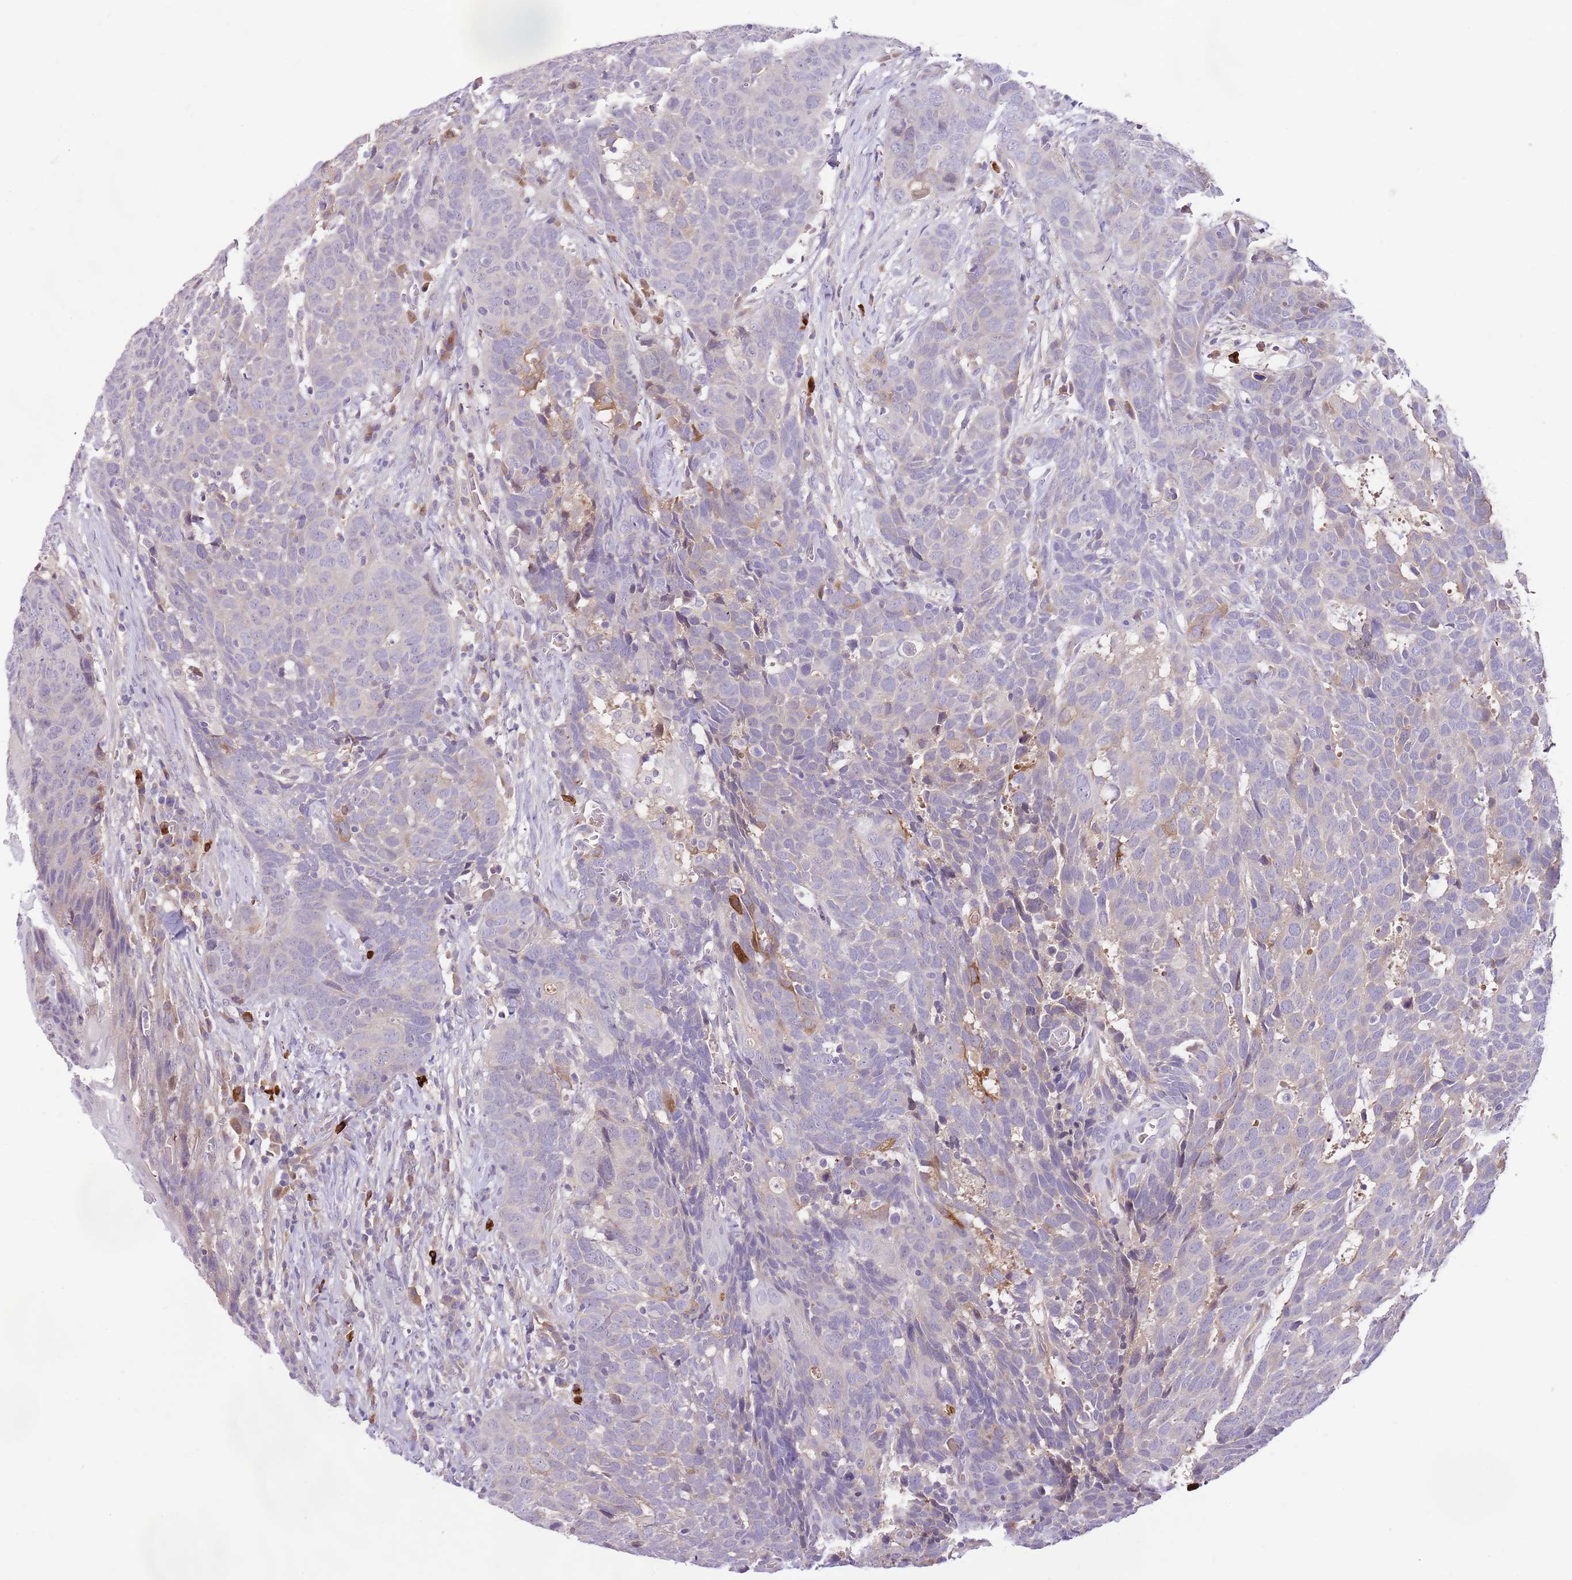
{"staining": {"intensity": "negative", "quantity": "none", "location": "none"}, "tissue": "head and neck cancer", "cell_type": "Tumor cells", "image_type": "cancer", "snomed": [{"axis": "morphology", "description": "Squamous cell carcinoma, NOS"}, {"axis": "topography", "description": "Head-Neck"}], "caption": "An image of human head and neck squamous cell carcinoma is negative for staining in tumor cells.", "gene": "RFK", "patient": {"sex": "male", "age": 66}}